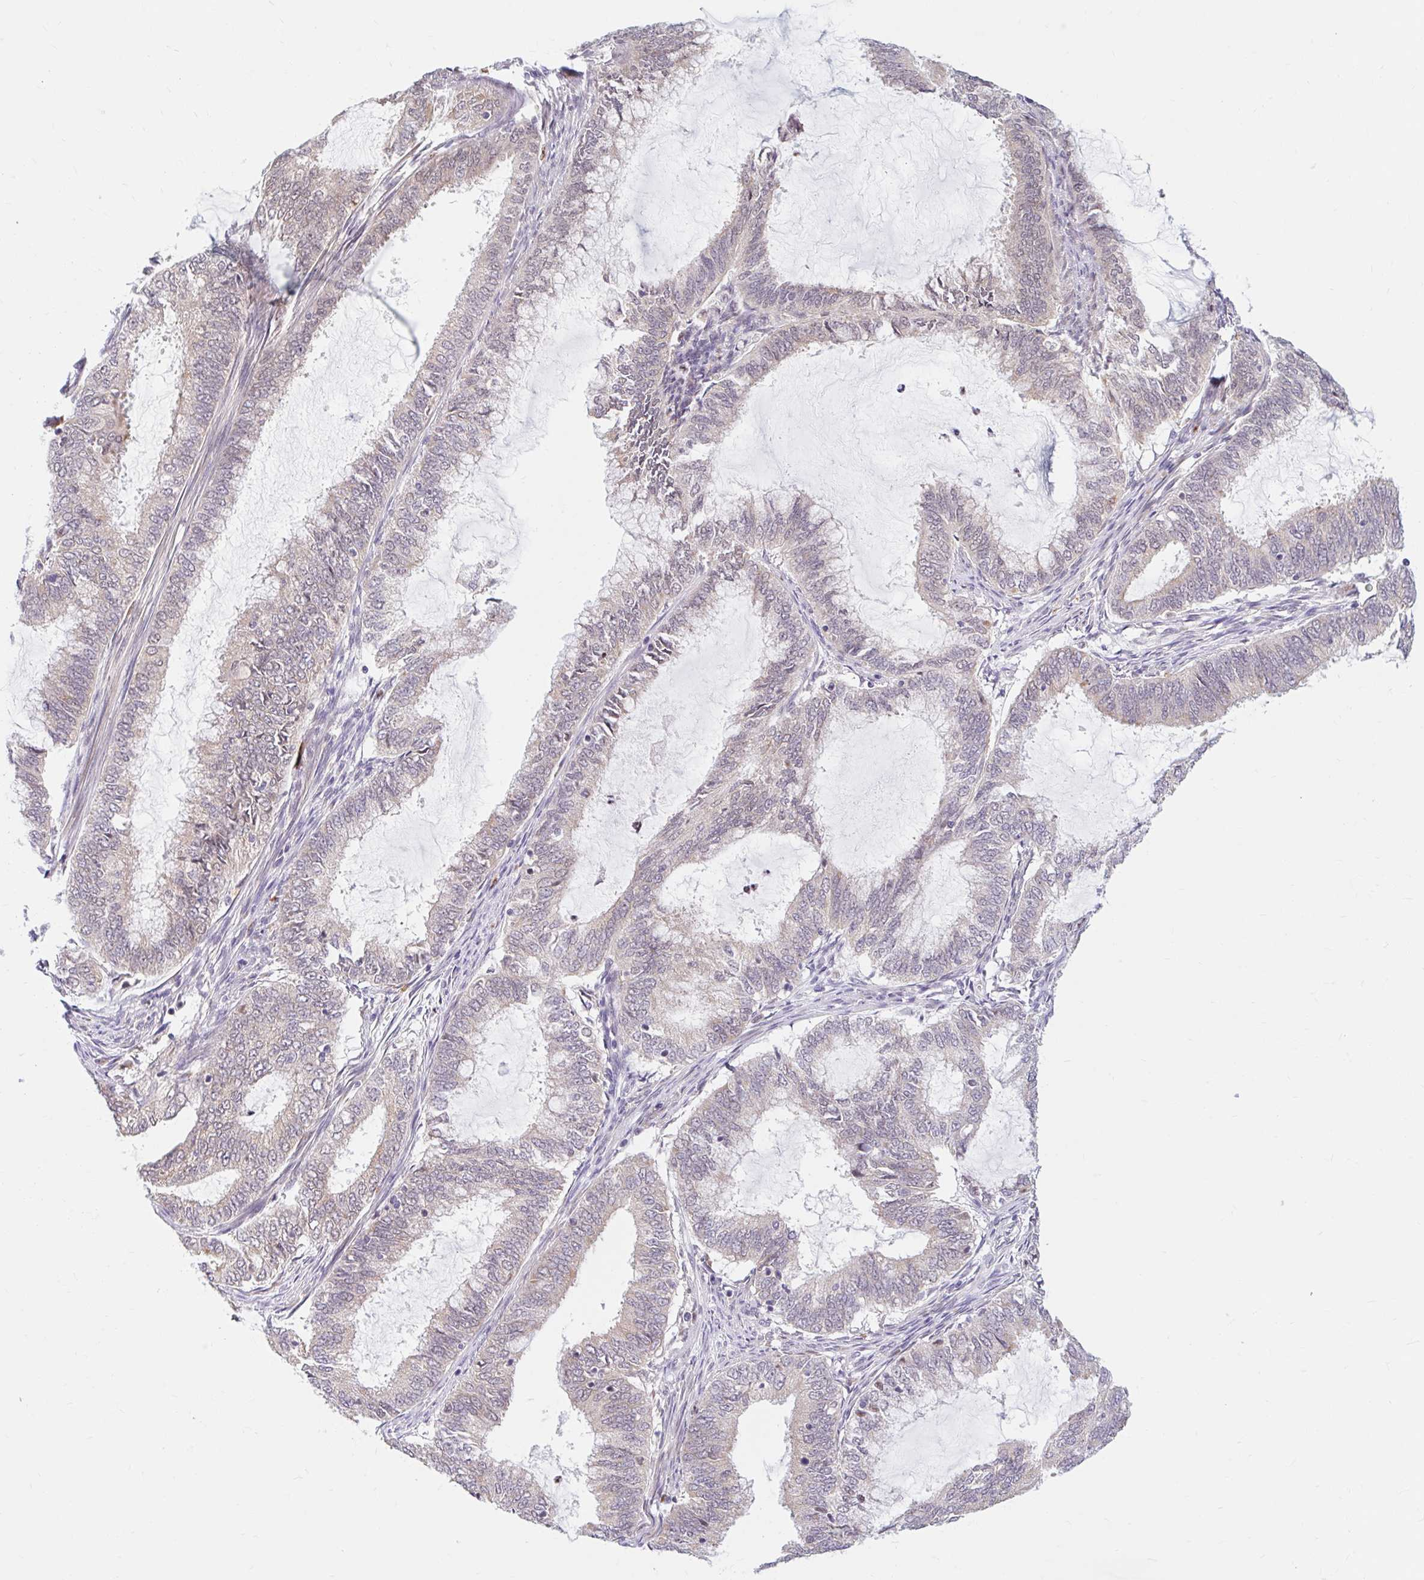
{"staining": {"intensity": "weak", "quantity": "25%-75%", "location": "cytoplasmic/membranous"}, "tissue": "endometrial cancer", "cell_type": "Tumor cells", "image_type": "cancer", "snomed": [{"axis": "morphology", "description": "Adenocarcinoma, NOS"}, {"axis": "topography", "description": "Endometrium"}], "caption": "A brown stain highlights weak cytoplasmic/membranous expression of a protein in endometrial cancer tumor cells. The protein is stained brown, and the nuclei are stained in blue (DAB (3,3'-diaminobenzidine) IHC with brightfield microscopy, high magnification).", "gene": "SRSF10", "patient": {"sex": "female", "age": 51}}